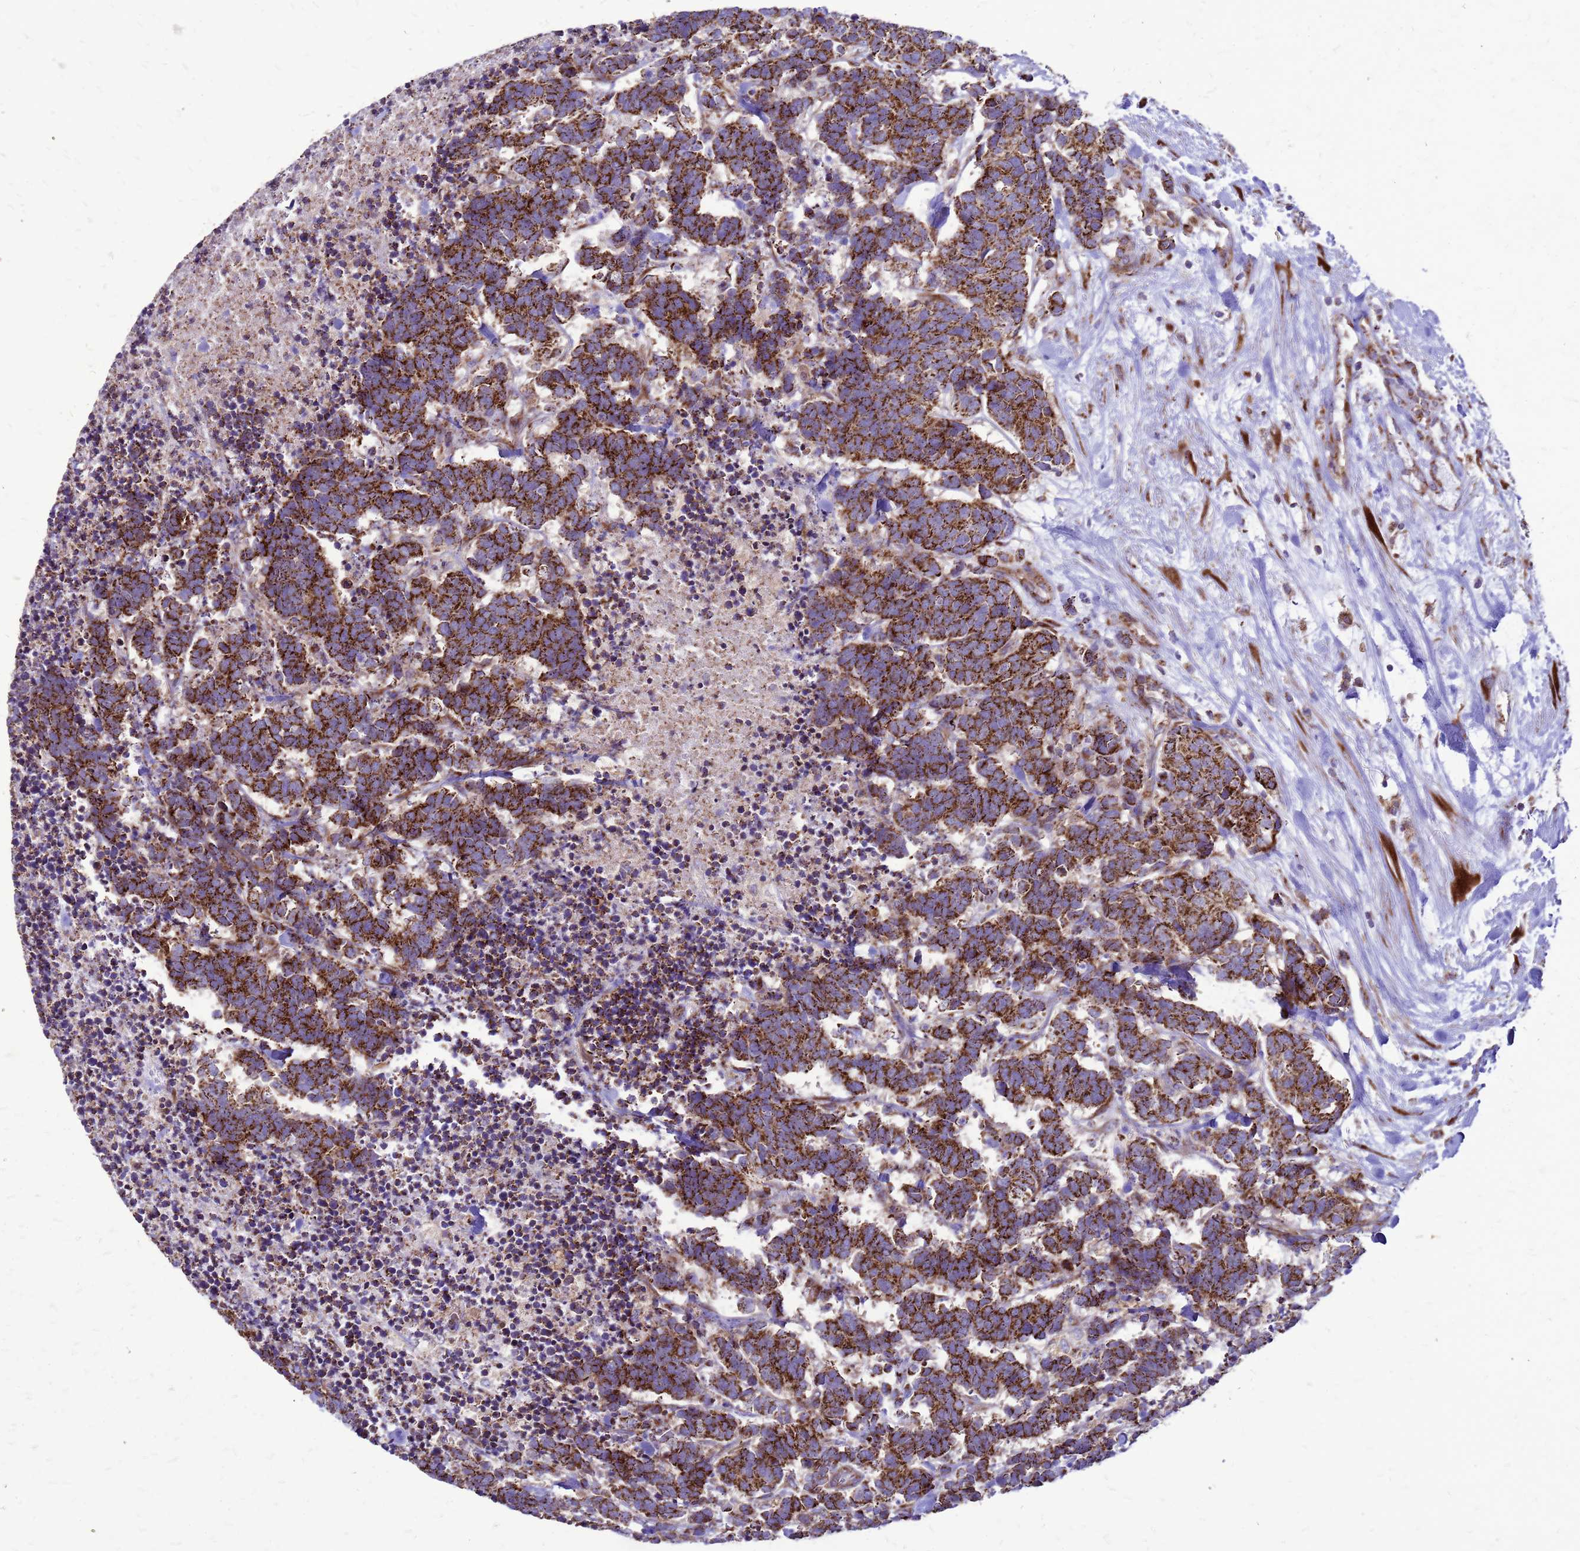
{"staining": {"intensity": "strong", "quantity": ">75%", "location": "cytoplasmic/membranous"}, "tissue": "carcinoid", "cell_type": "Tumor cells", "image_type": "cancer", "snomed": [{"axis": "morphology", "description": "Carcinoma, NOS"}, {"axis": "morphology", "description": "Carcinoid, malignant, NOS"}, {"axis": "topography", "description": "Urinary bladder"}], "caption": "Immunohistochemistry (IHC) (DAB) staining of human carcinoid displays strong cytoplasmic/membranous protein staining in about >75% of tumor cells.", "gene": "FSTL4", "patient": {"sex": "male", "age": 57}}